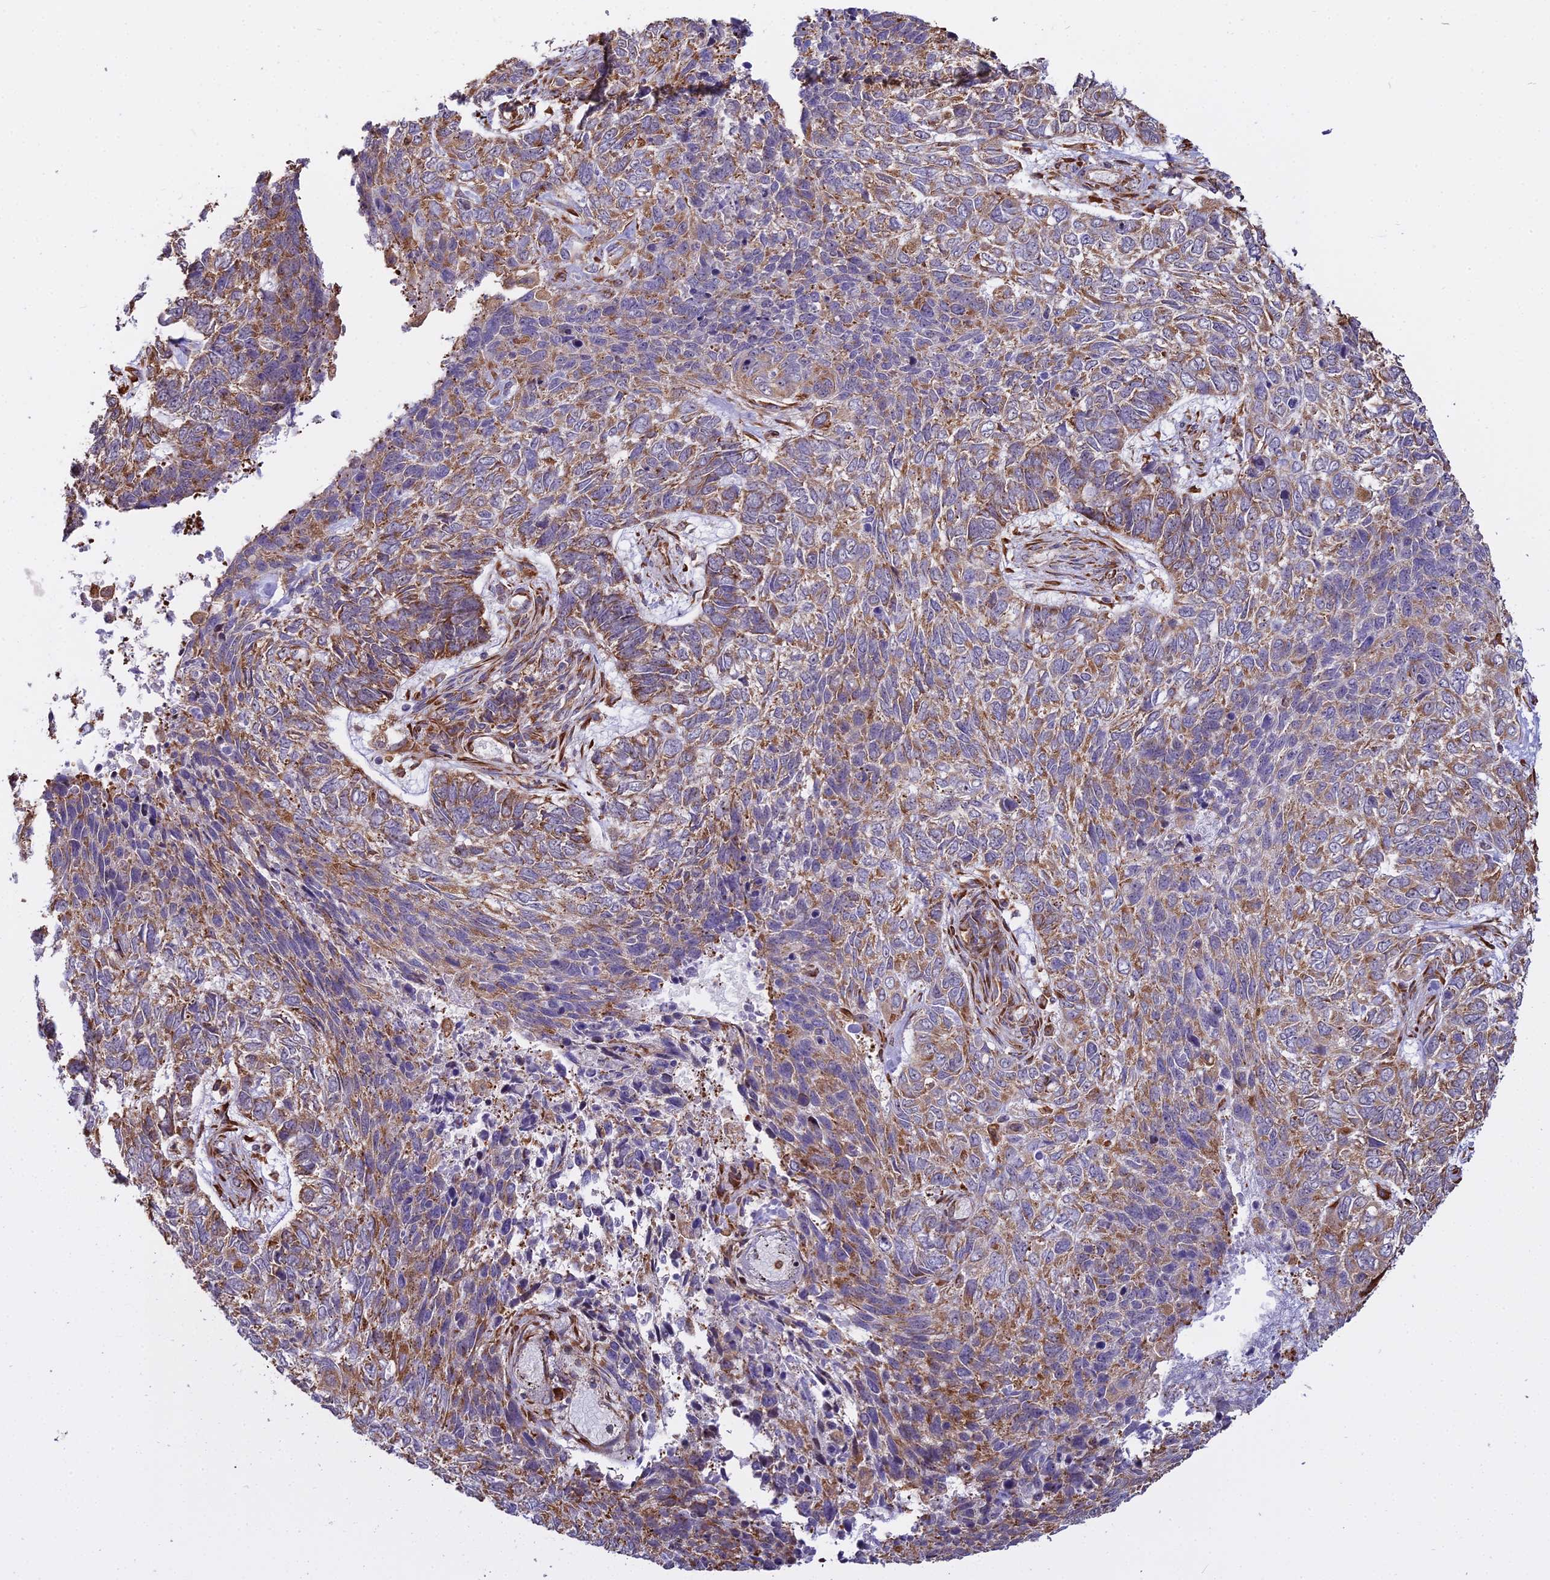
{"staining": {"intensity": "moderate", "quantity": ">75%", "location": "cytoplasmic/membranous"}, "tissue": "skin cancer", "cell_type": "Tumor cells", "image_type": "cancer", "snomed": [{"axis": "morphology", "description": "Basal cell carcinoma"}, {"axis": "topography", "description": "Skin"}], "caption": "This histopathology image shows IHC staining of basal cell carcinoma (skin), with medium moderate cytoplasmic/membranous staining in about >75% of tumor cells.", "gene": "RPL26", "patient": {"sex": "female", "age": 65}}